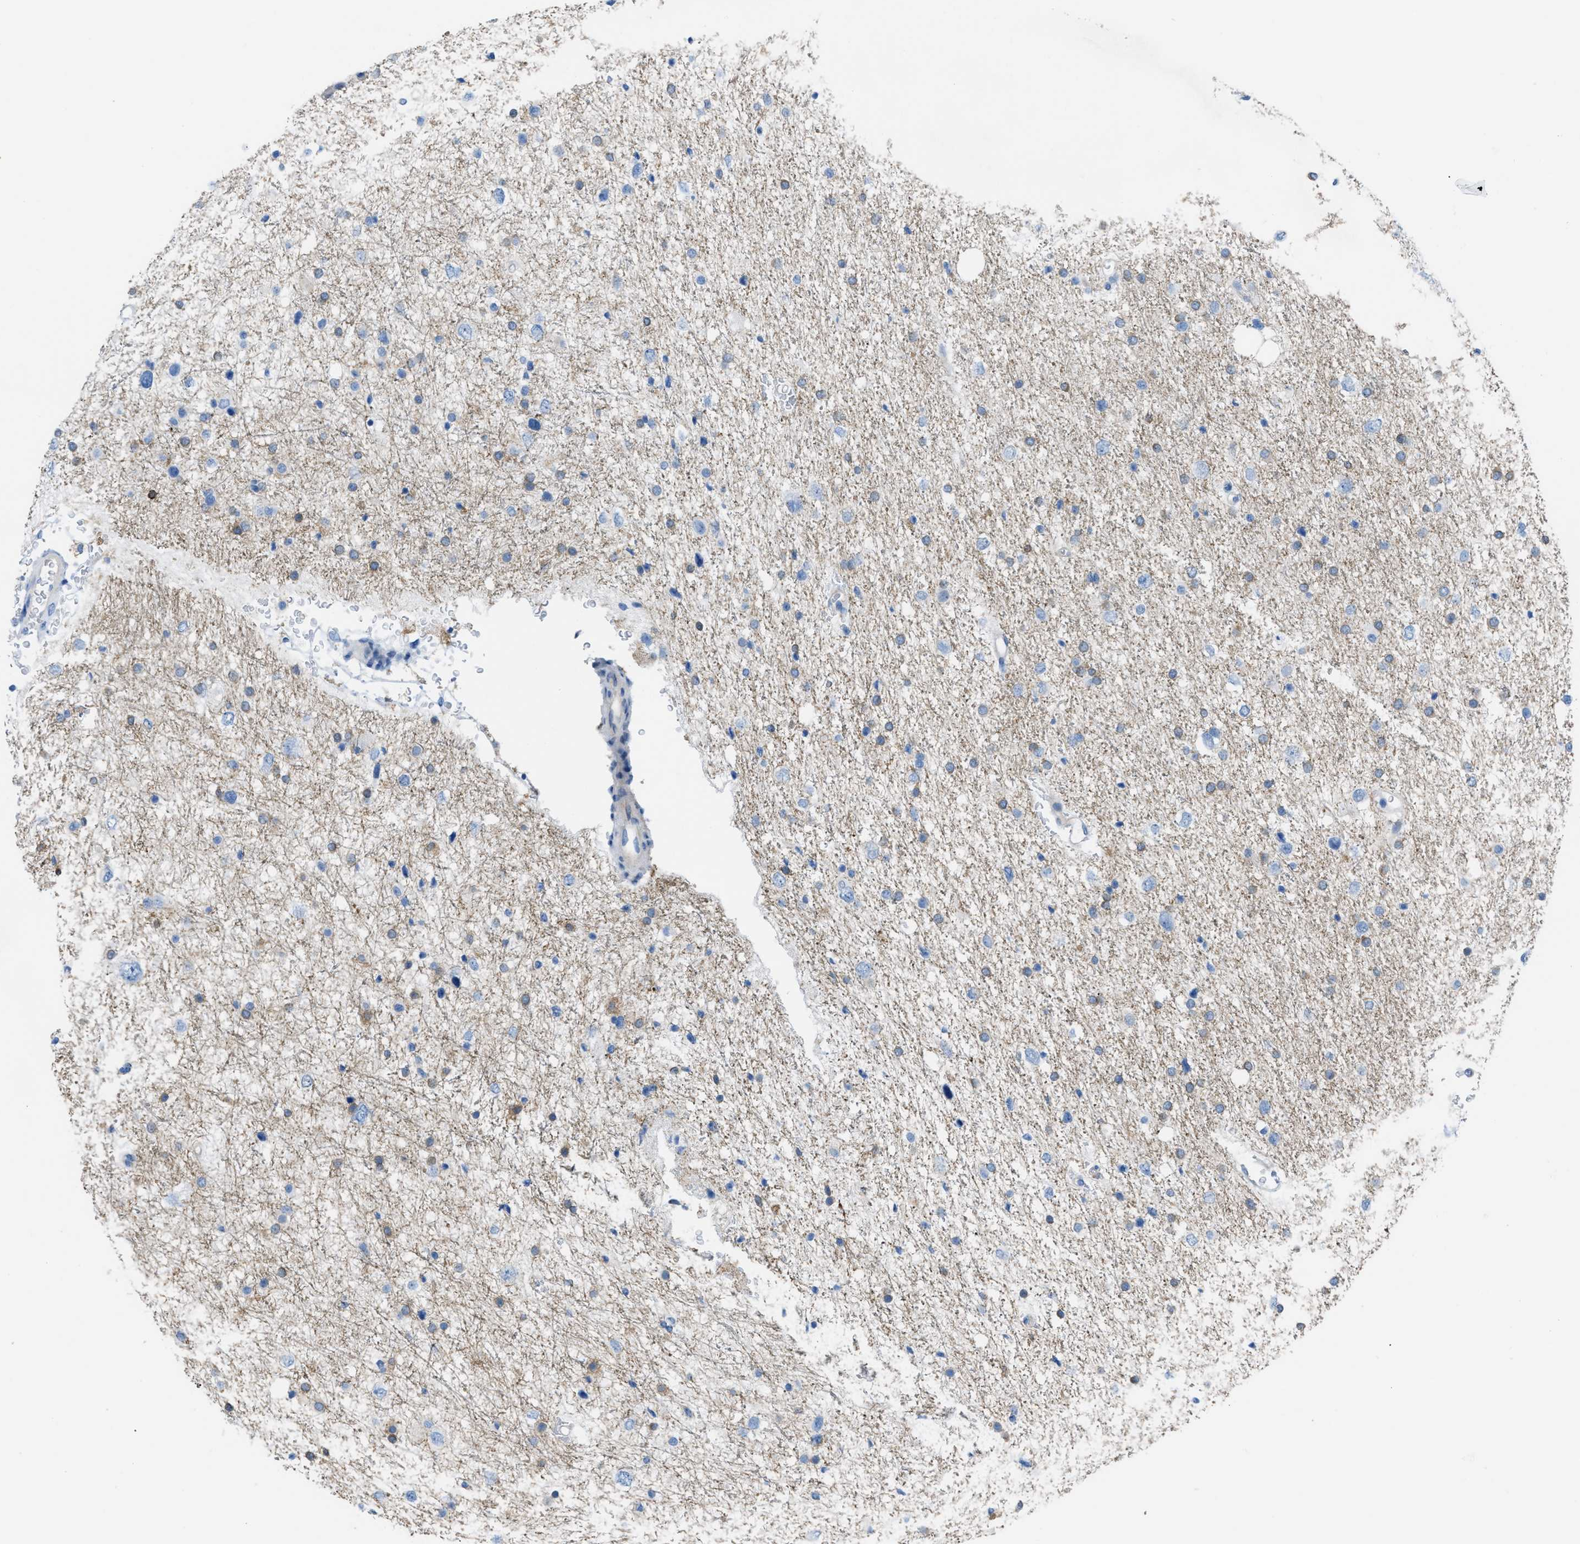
{"staining": {"intensity": "moderate", "quantity": "<25%", "location": "cytoplasmic/membranous"}, "tissue": "glioma", "cell_type": "Tumor cells", "image_type": "cancer", "snomed": [{"axis": "morphology", "description": "Glioma, malignant, Low grade"}, {"axis": "topography", "description": "Brain"}], "caption": "Moderate cytoplasmic/membranous staining for a protein is appreciated in about <25% of tumor cells of low-grade glioma (malignant) using IHC.", "gene": "ASGR1", "patient": {"sex": "female", "age": 37}}